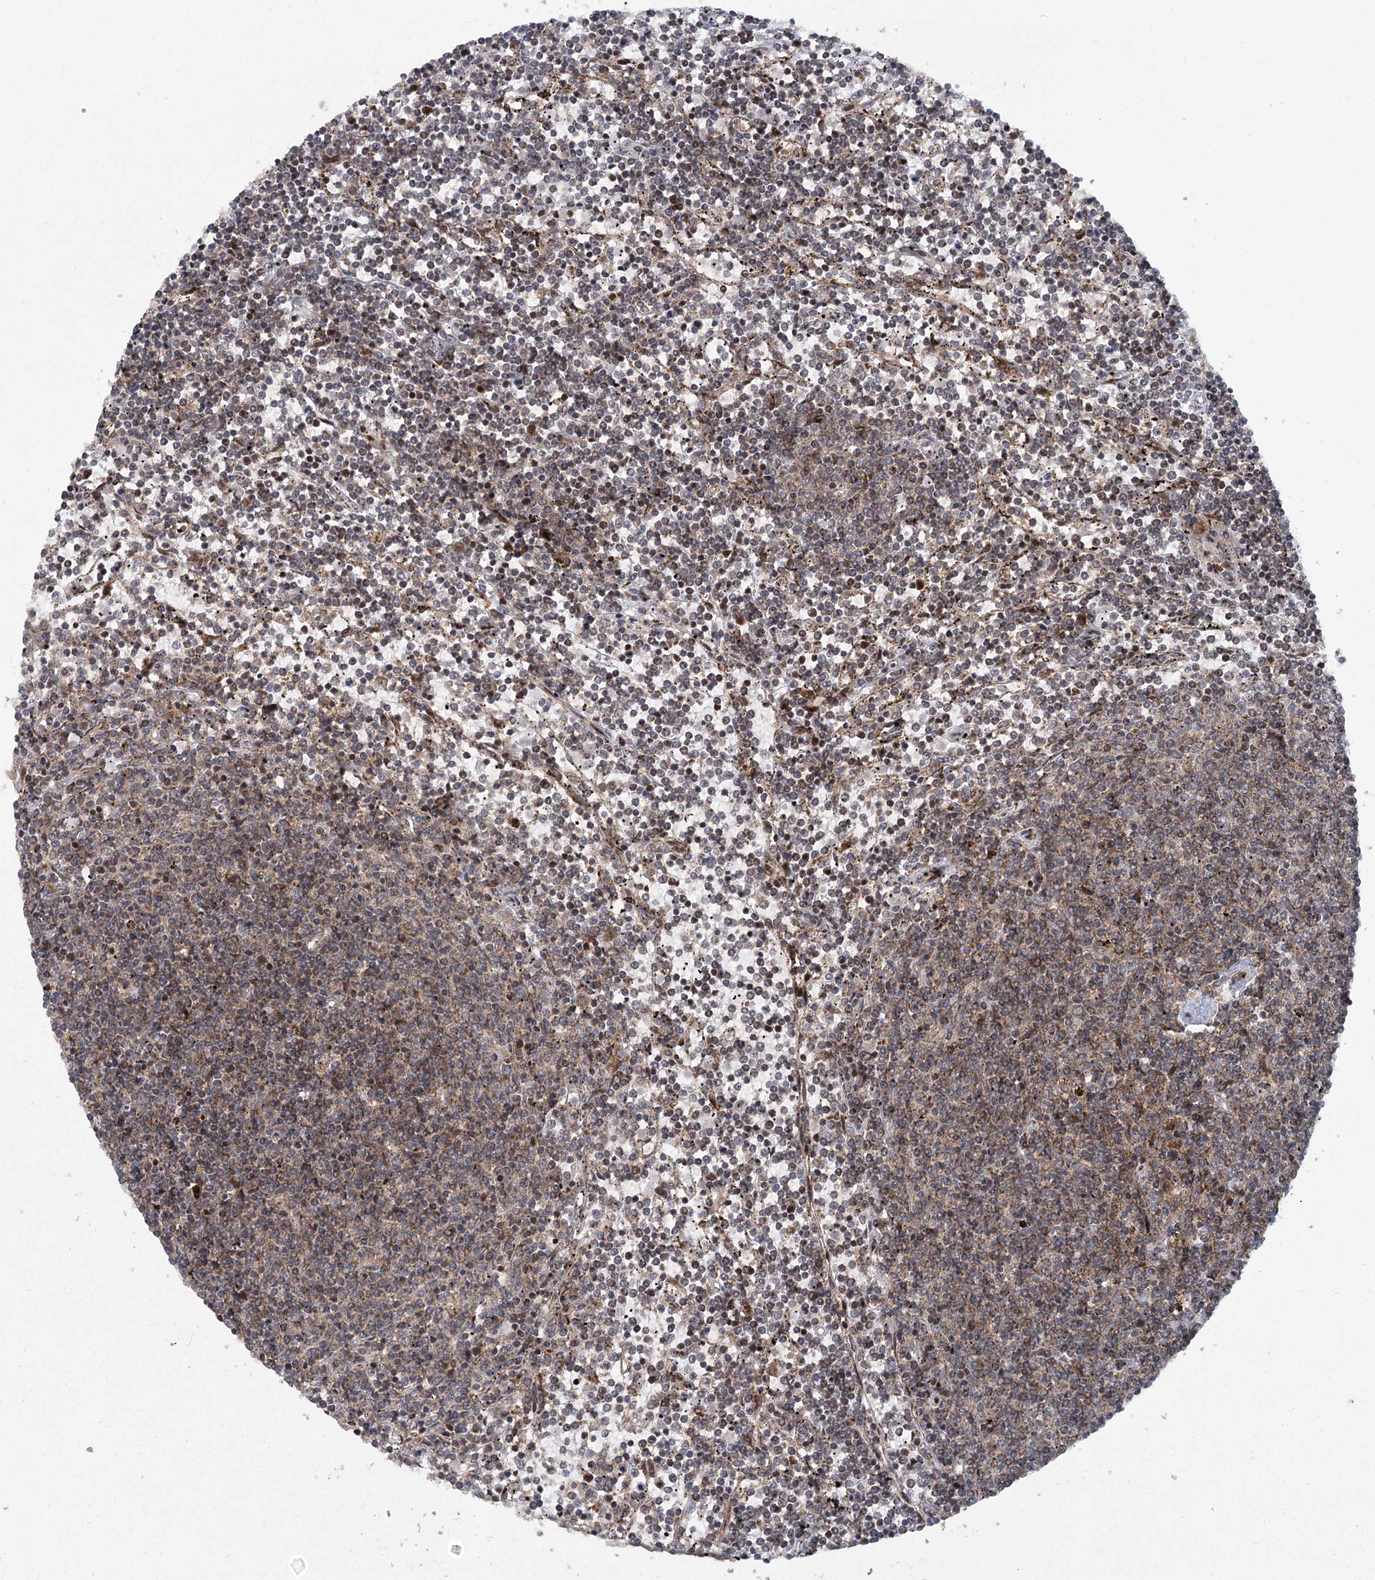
{"staining": {"intensity": "negative", "quantity": "none", "location": "none"}, "tissue": "lymphoma", "cell_type": "Tumor cells", "image_type": "cancer", "snomed": [{"axis": "morphology", "description": "Malignant lymphoma, non-Hodgkin's type, Low grade"}, {"axis": "topography", "description": "Spleen"}], "caption": "The IHC histopathology image has no significant expression in tumor cells of low-grade malignant lymphoma, non-Hodgkin's type tissue.", "gene": "IFT46", "patient": {"sex": "female", "age": 50}}